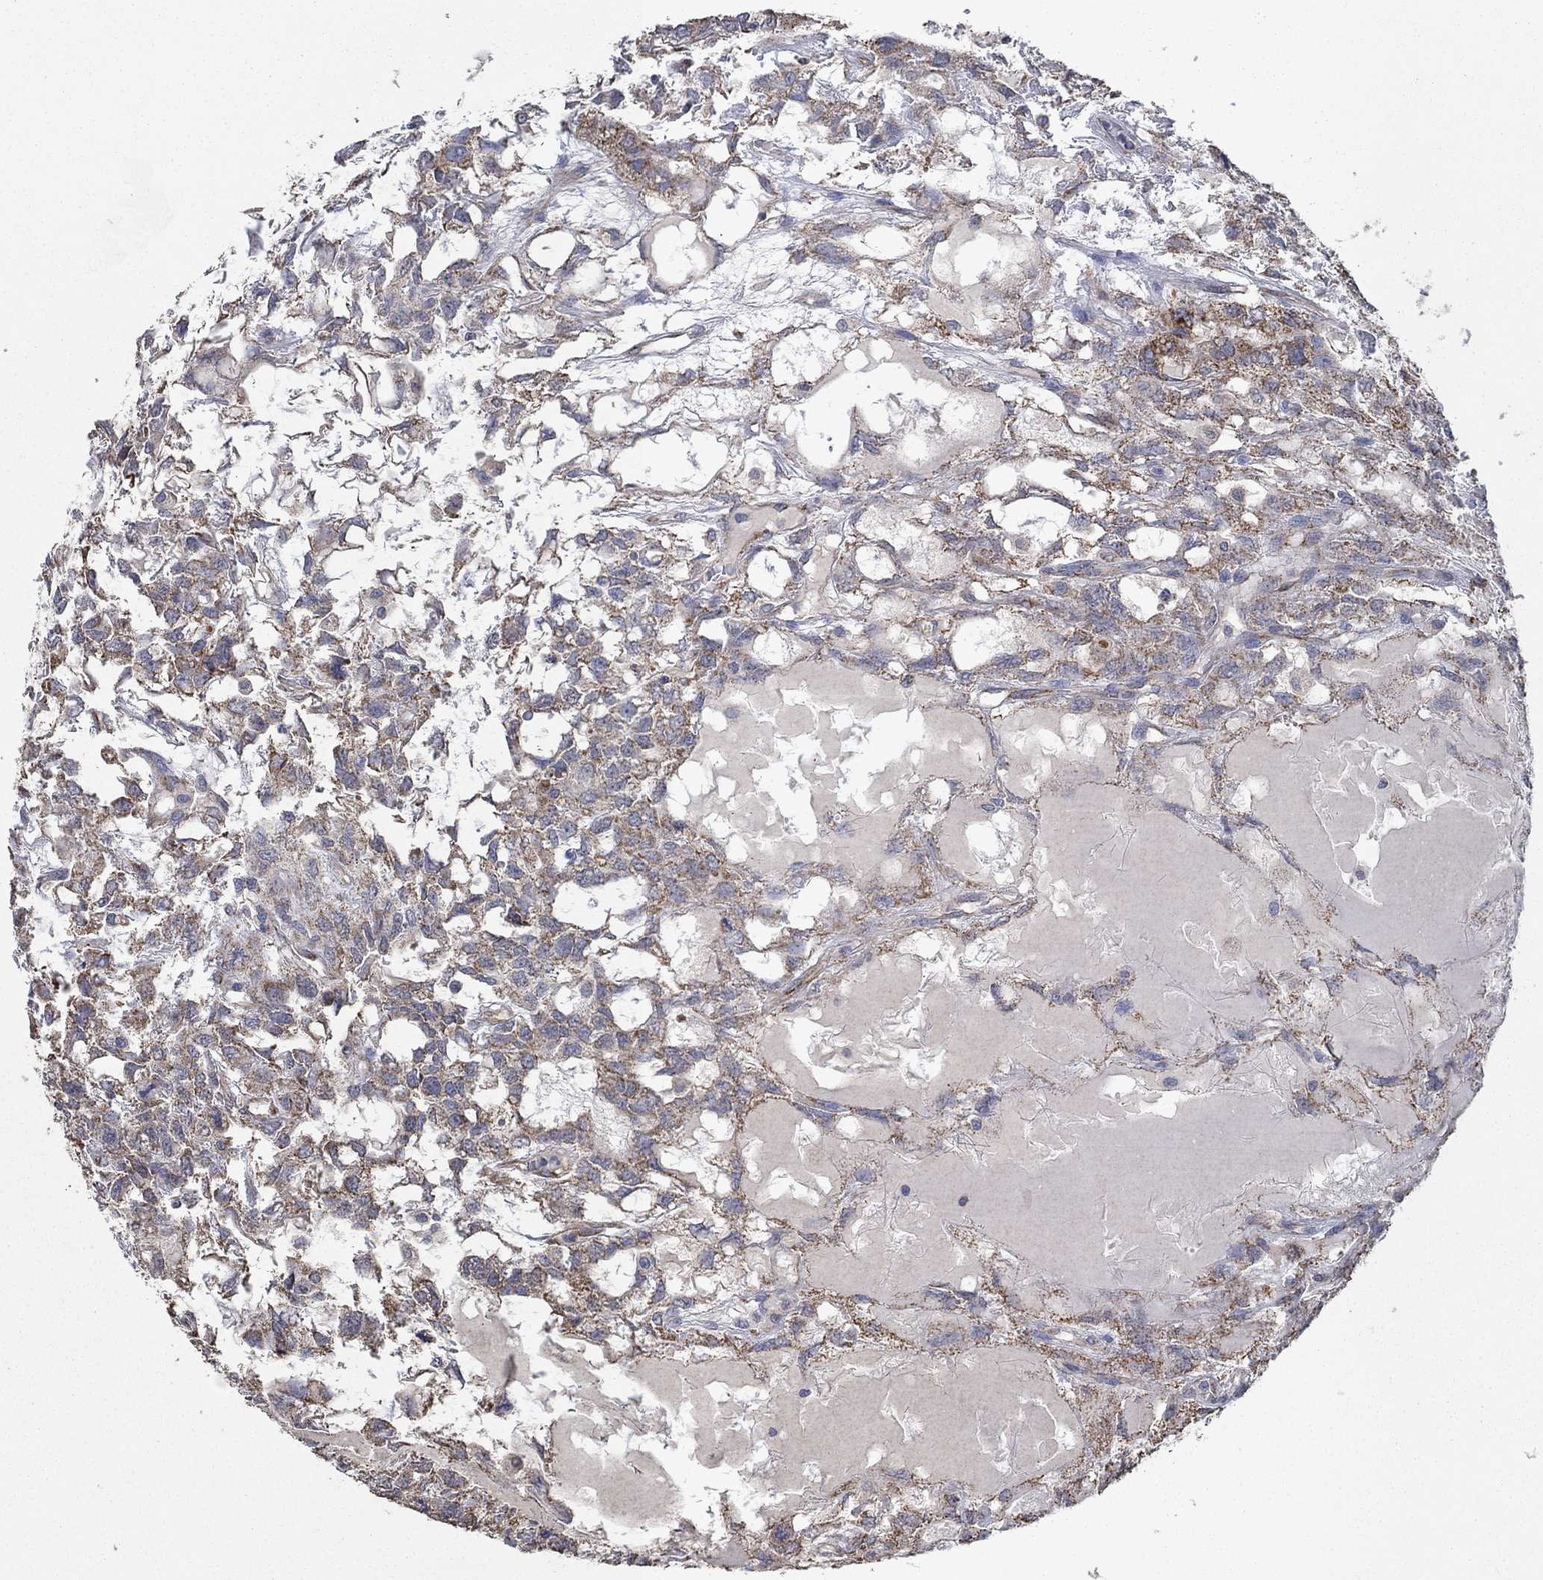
{"staining": {"intensity": "moderate", "quantity": "25%-75%", "location": "cytoplasmic/membranous"}, "tissue": "testis cancer", "cell_type": "Tumor cells", "image_type": "cancer", "snomed": [{"axis": "morphology", "description": "Seminoma, NOS"}, {"axis": "topography", "description": "Testis"}], "caption": "Immunohistochemical staining of seminoma (testis) exhibits medium levels of moderate cytoplasmic/membranous protein positivity in about 25%-75% of tumor cells.", "gene": "HID1", "patient": {"sex": "male", "age": 52}}